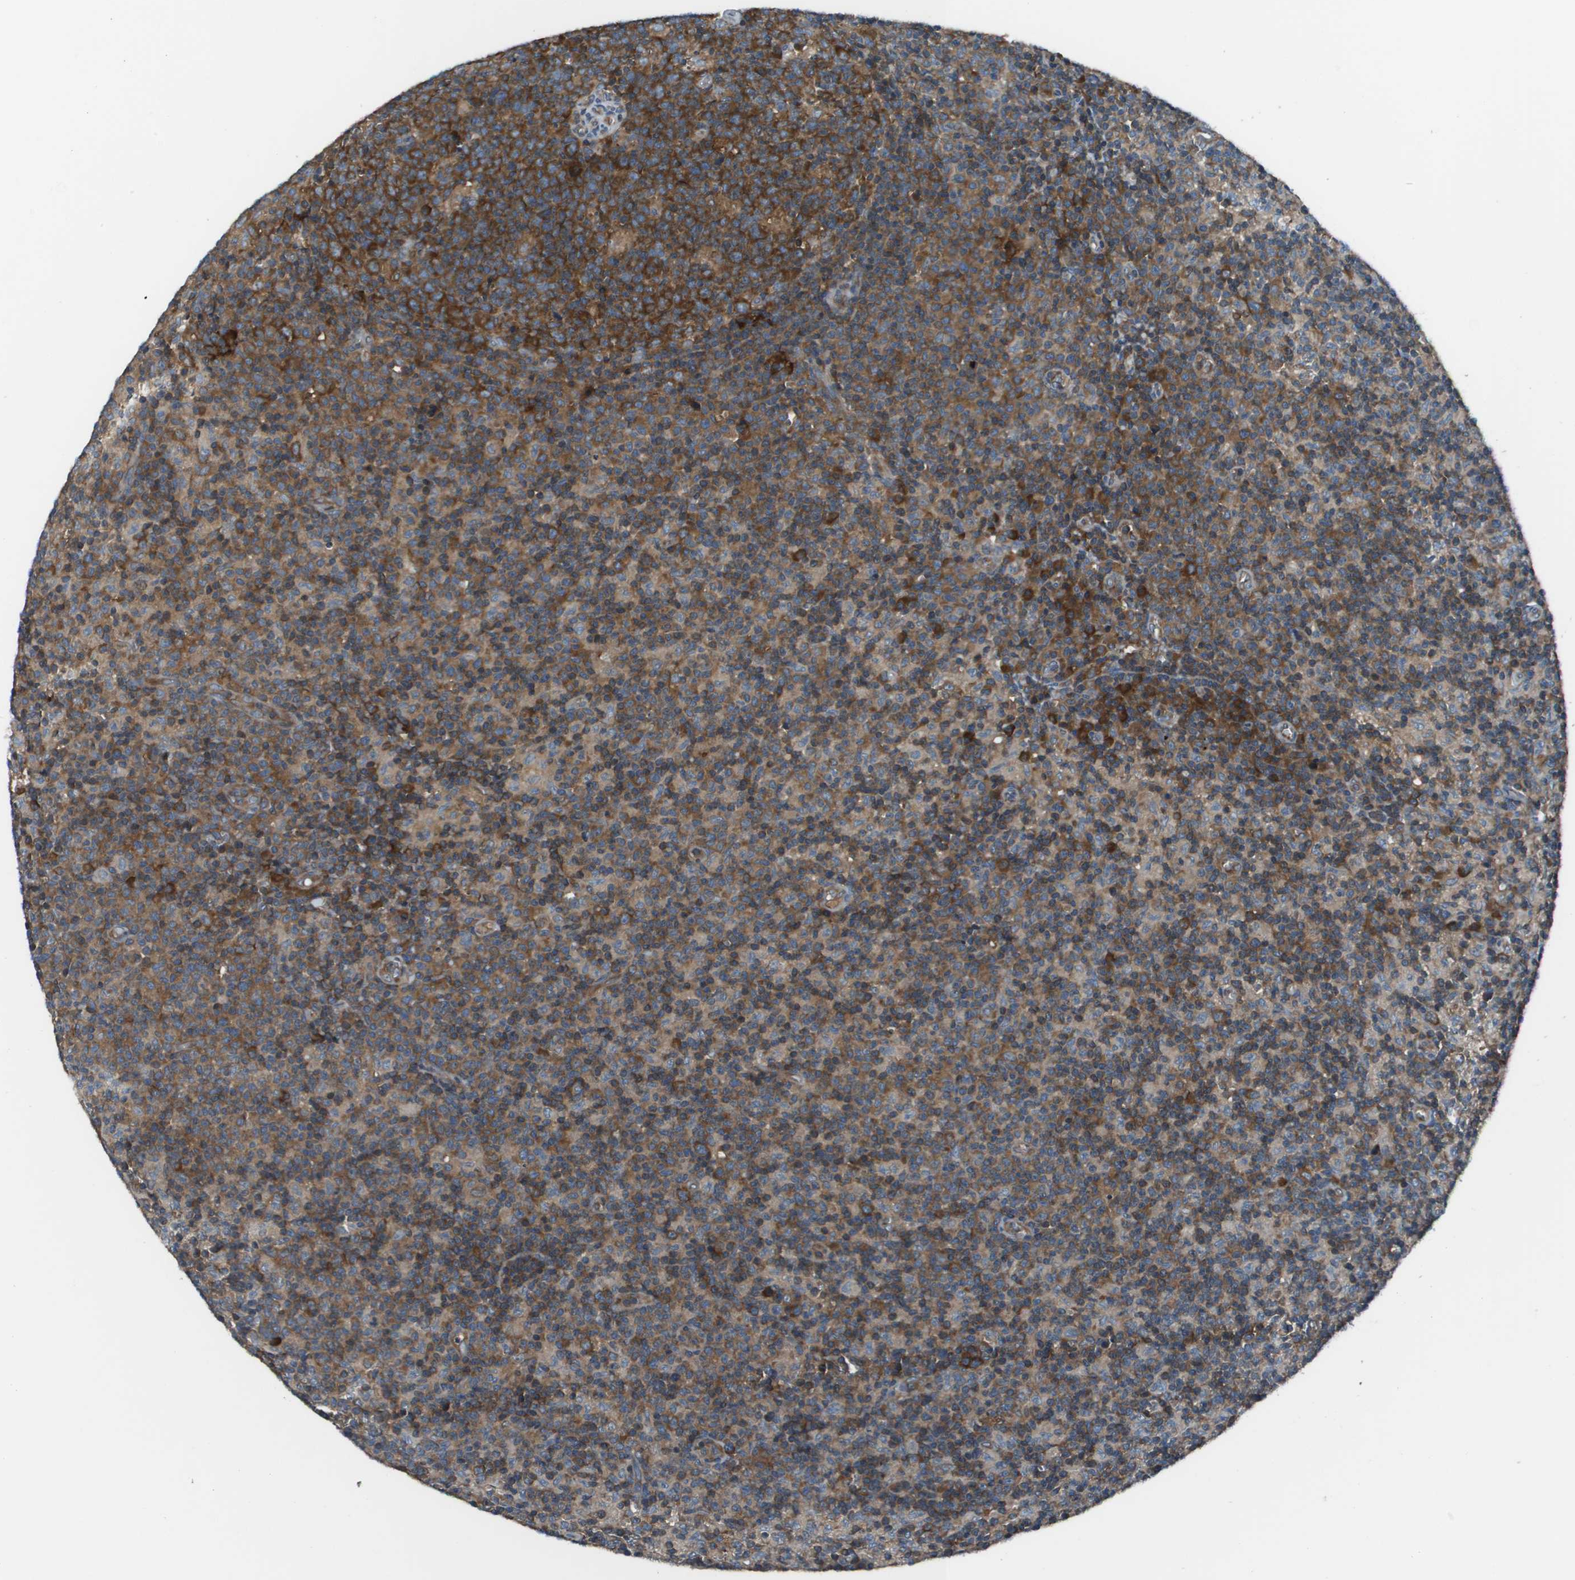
{"staining": {"intensity": "strong", "quantity": "25%-75%", "location": "cytoplasmic/membranous"}, "tissue": "lymph node", "cell_type": "Germinal center cells", "image_type": "normal", "snomed": [{"axis": "morphology", "description": "Normal tissue, NOS"}, {"axis": "morphology", "description": "Inflammation, NOS"}, {"axis": "topography", "description": "Lymph node"}], "caption": "Brown immunohistochemical staining in normal lymph node displays strong cytoplasmic/membranous positivity in about 25%-75% of germinal center cells. (Stains: DAB (3,3'-diaminobenzidine) in brown, nuclei in blue, Microscopy: brightfield microscopy at high magnification).", "gene": "EIF3B", "patient": {"sex": "male", "age": 55}}